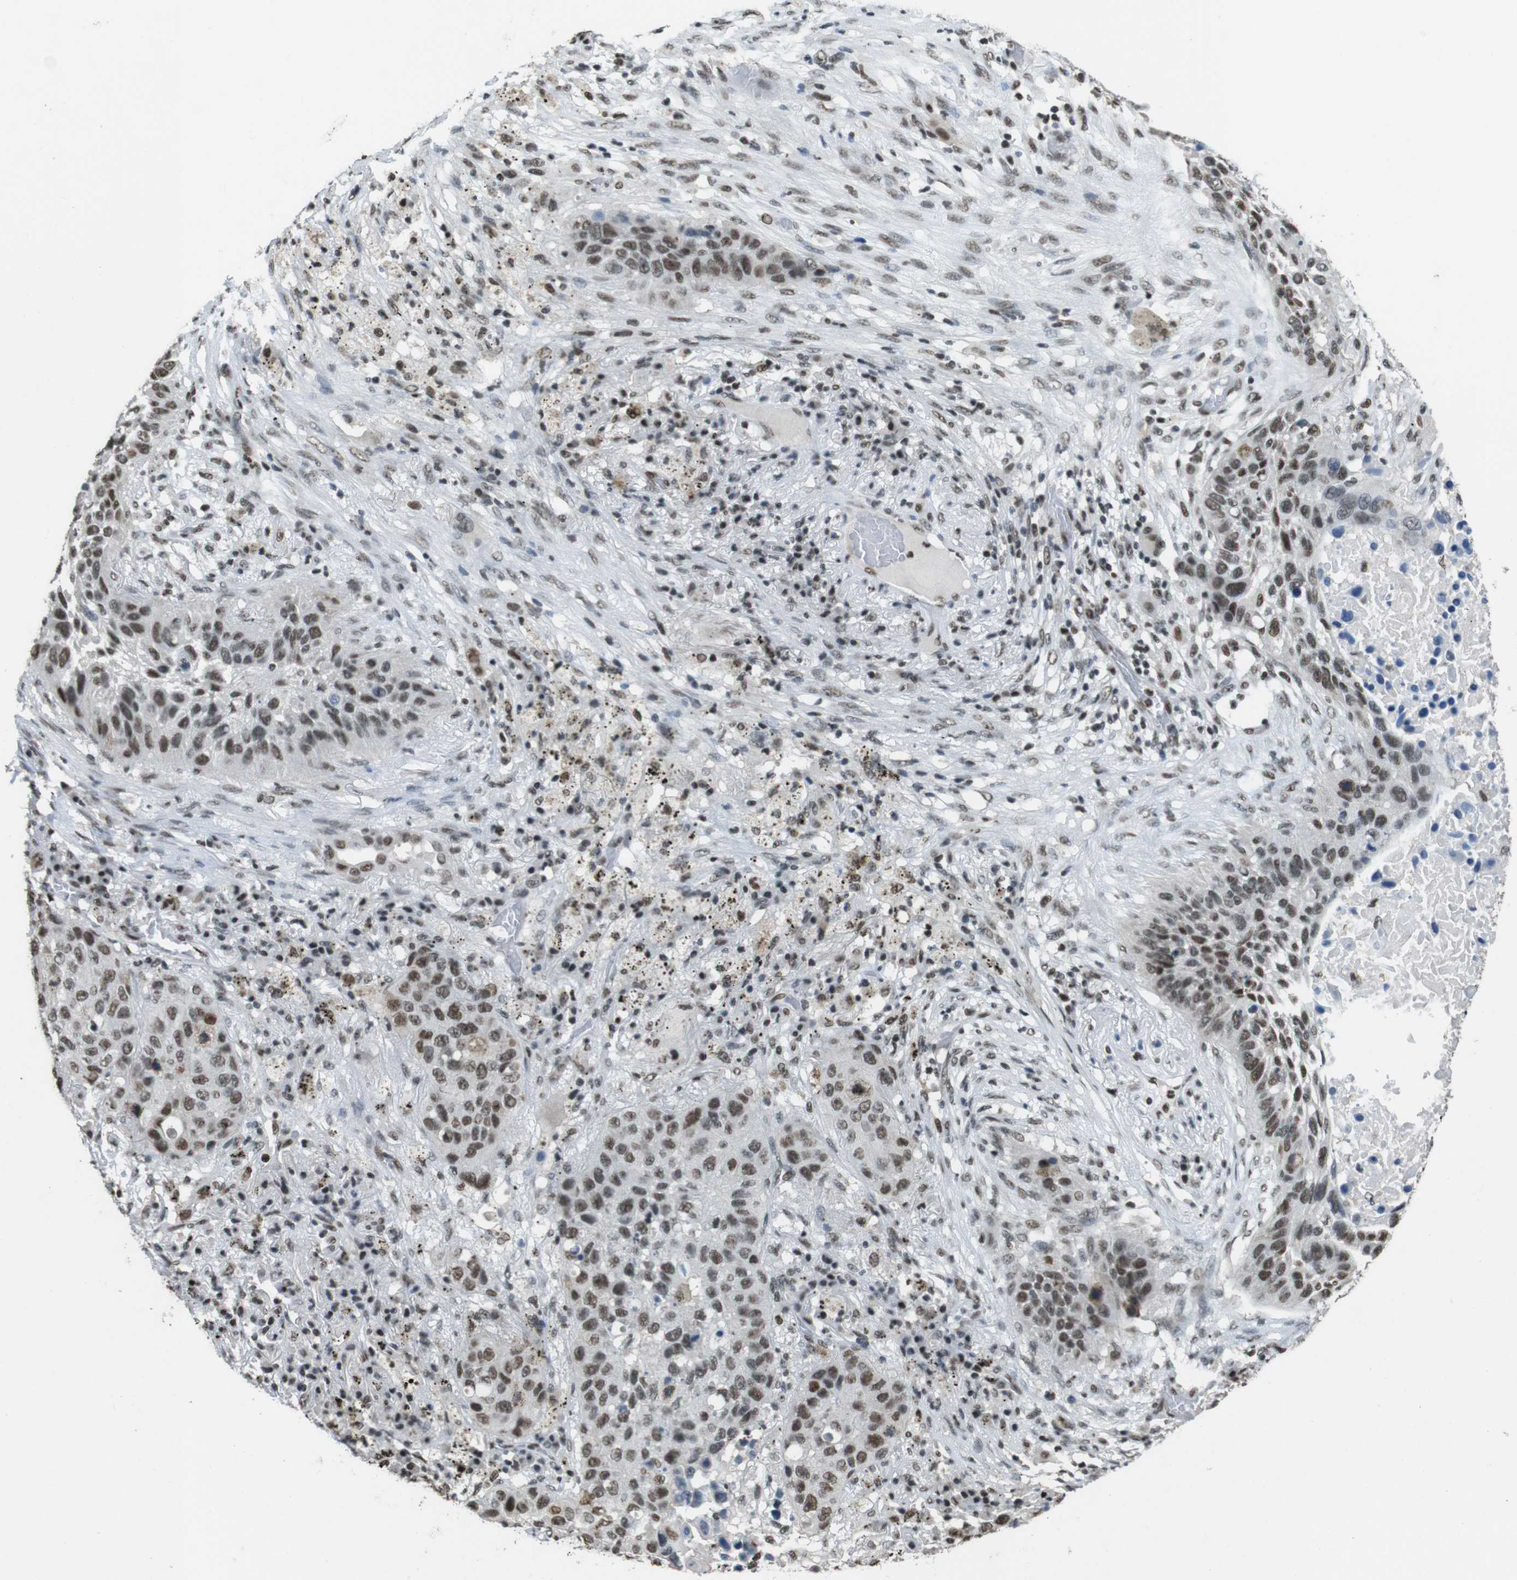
{"staining": {"intensity": "moderate", "quantity": ">75%", "location": "nuclear"}, "tissue": "lung cancer", "cell_type": "Tumor cells", "image_type": "cancer", "snomed": [{"axis": "morphology", "description": "Squamous cell carcinoma, NOS"}, {"axis": "topography", "description": "Lung"}], "caption": "High-power microscopy captured an immunohistochemistry image of squamous cell carcinoma (lung), revealing moderate nuclear positivity in about >75% of tumor cells.", "gene": "CSNK2B", "patient": {"sex": "male", "age": 57}}